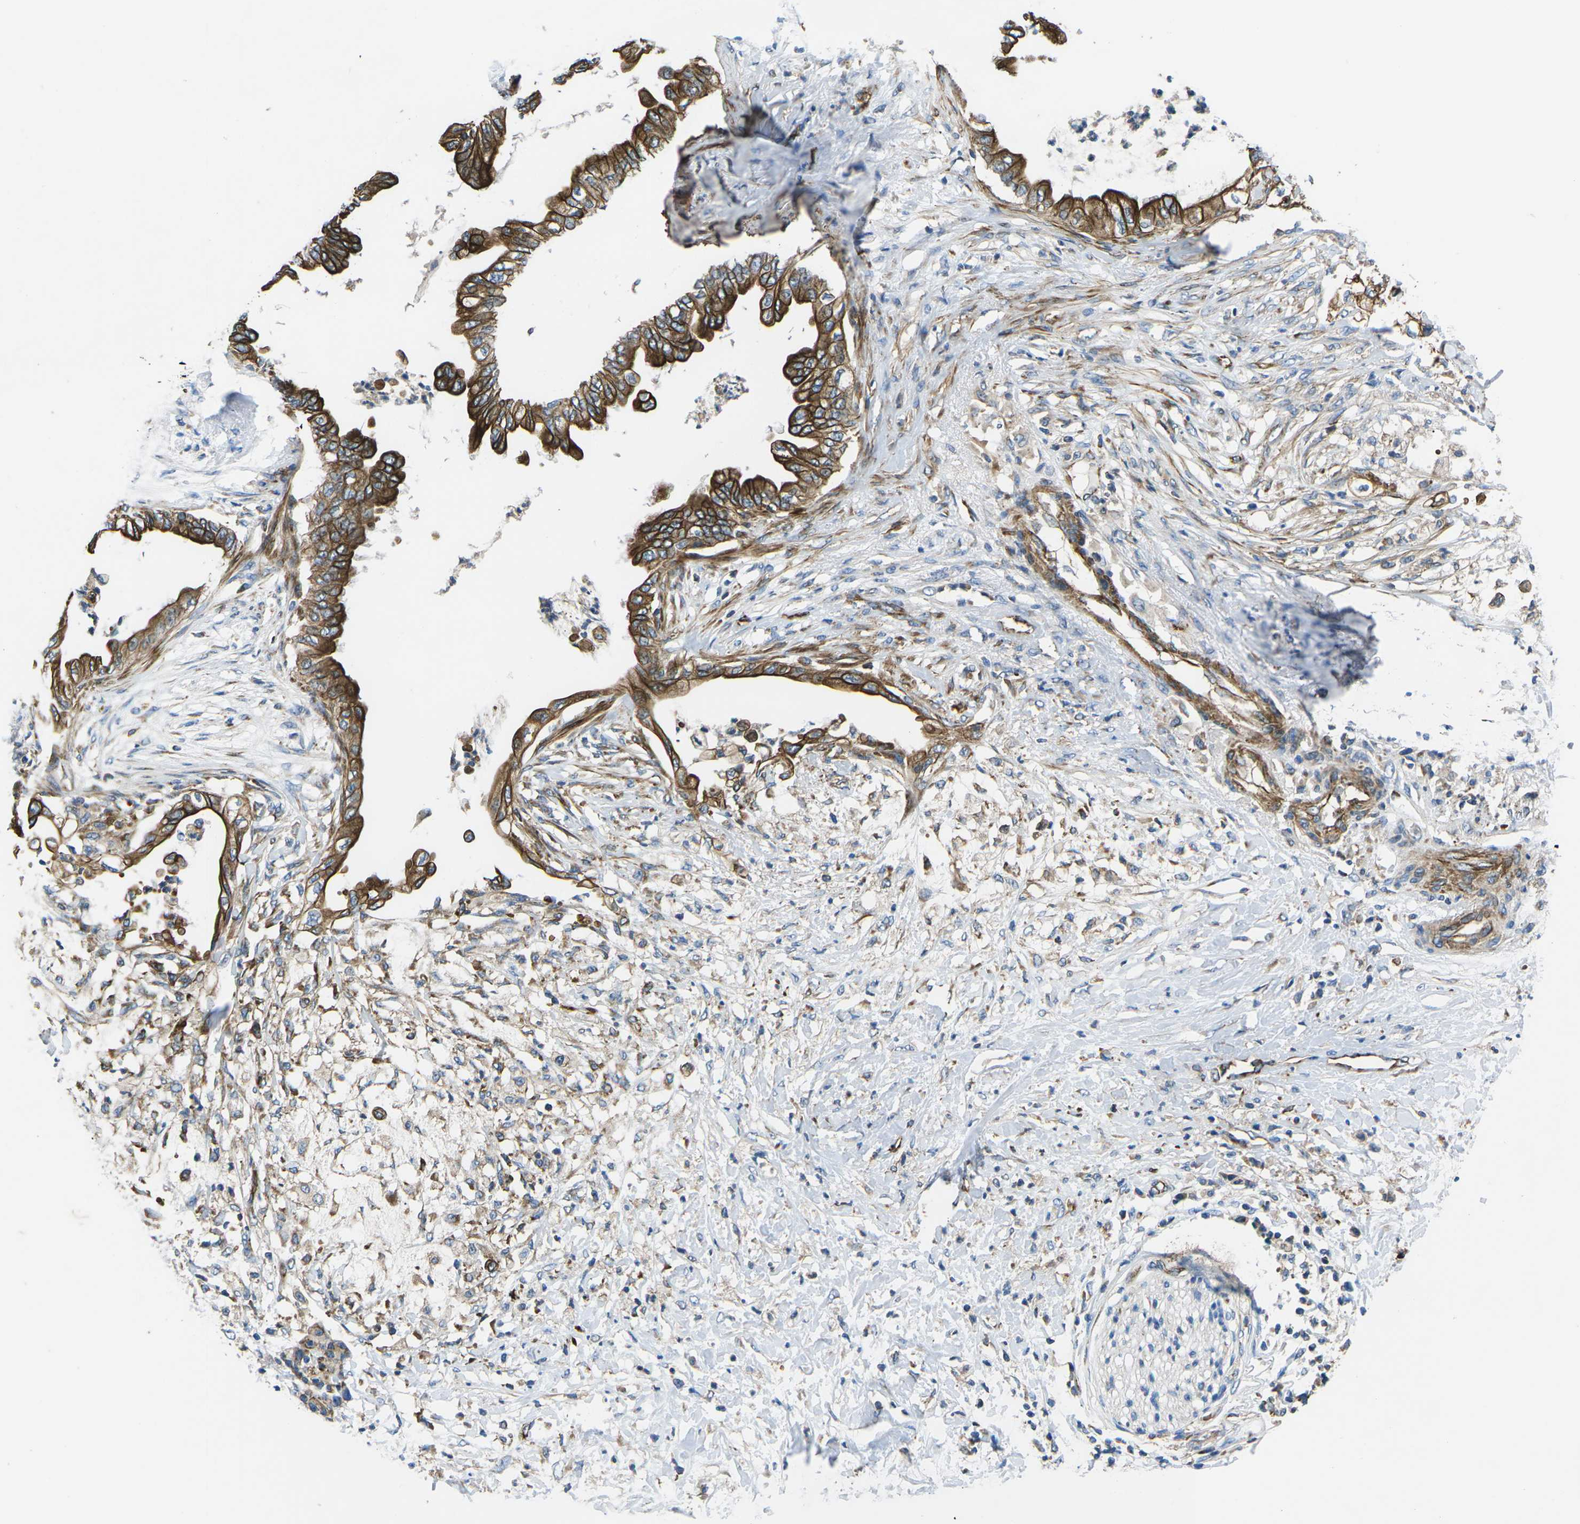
{"staining": {"intensity": "strong", "quantity": ">75%", "location": "cytoplasmic/membranous"}, "tissue": "pancreatic cancer", "cell_type": "Tumor cells", "image_type": "cancer", "snomed": [{"axis": "morphology", "description": "Normal tissue, NOS"}, {"axis": "morphology", "description": "Adenocarcinoma, NOS"}, {"axis": "topography", "description": "Pancreas"}, {"axis": "topography", "description": "Duodenum"}], "caption": "A micrograph showing strong cytoplasmic/membranous staining in about >75% of tumor cells in pancreatic adenocarcinoma, as visualized by brown immunohistochemical staining.", "gene": "KCNJ15", "patient": {"sex": "female", "age": 60}}